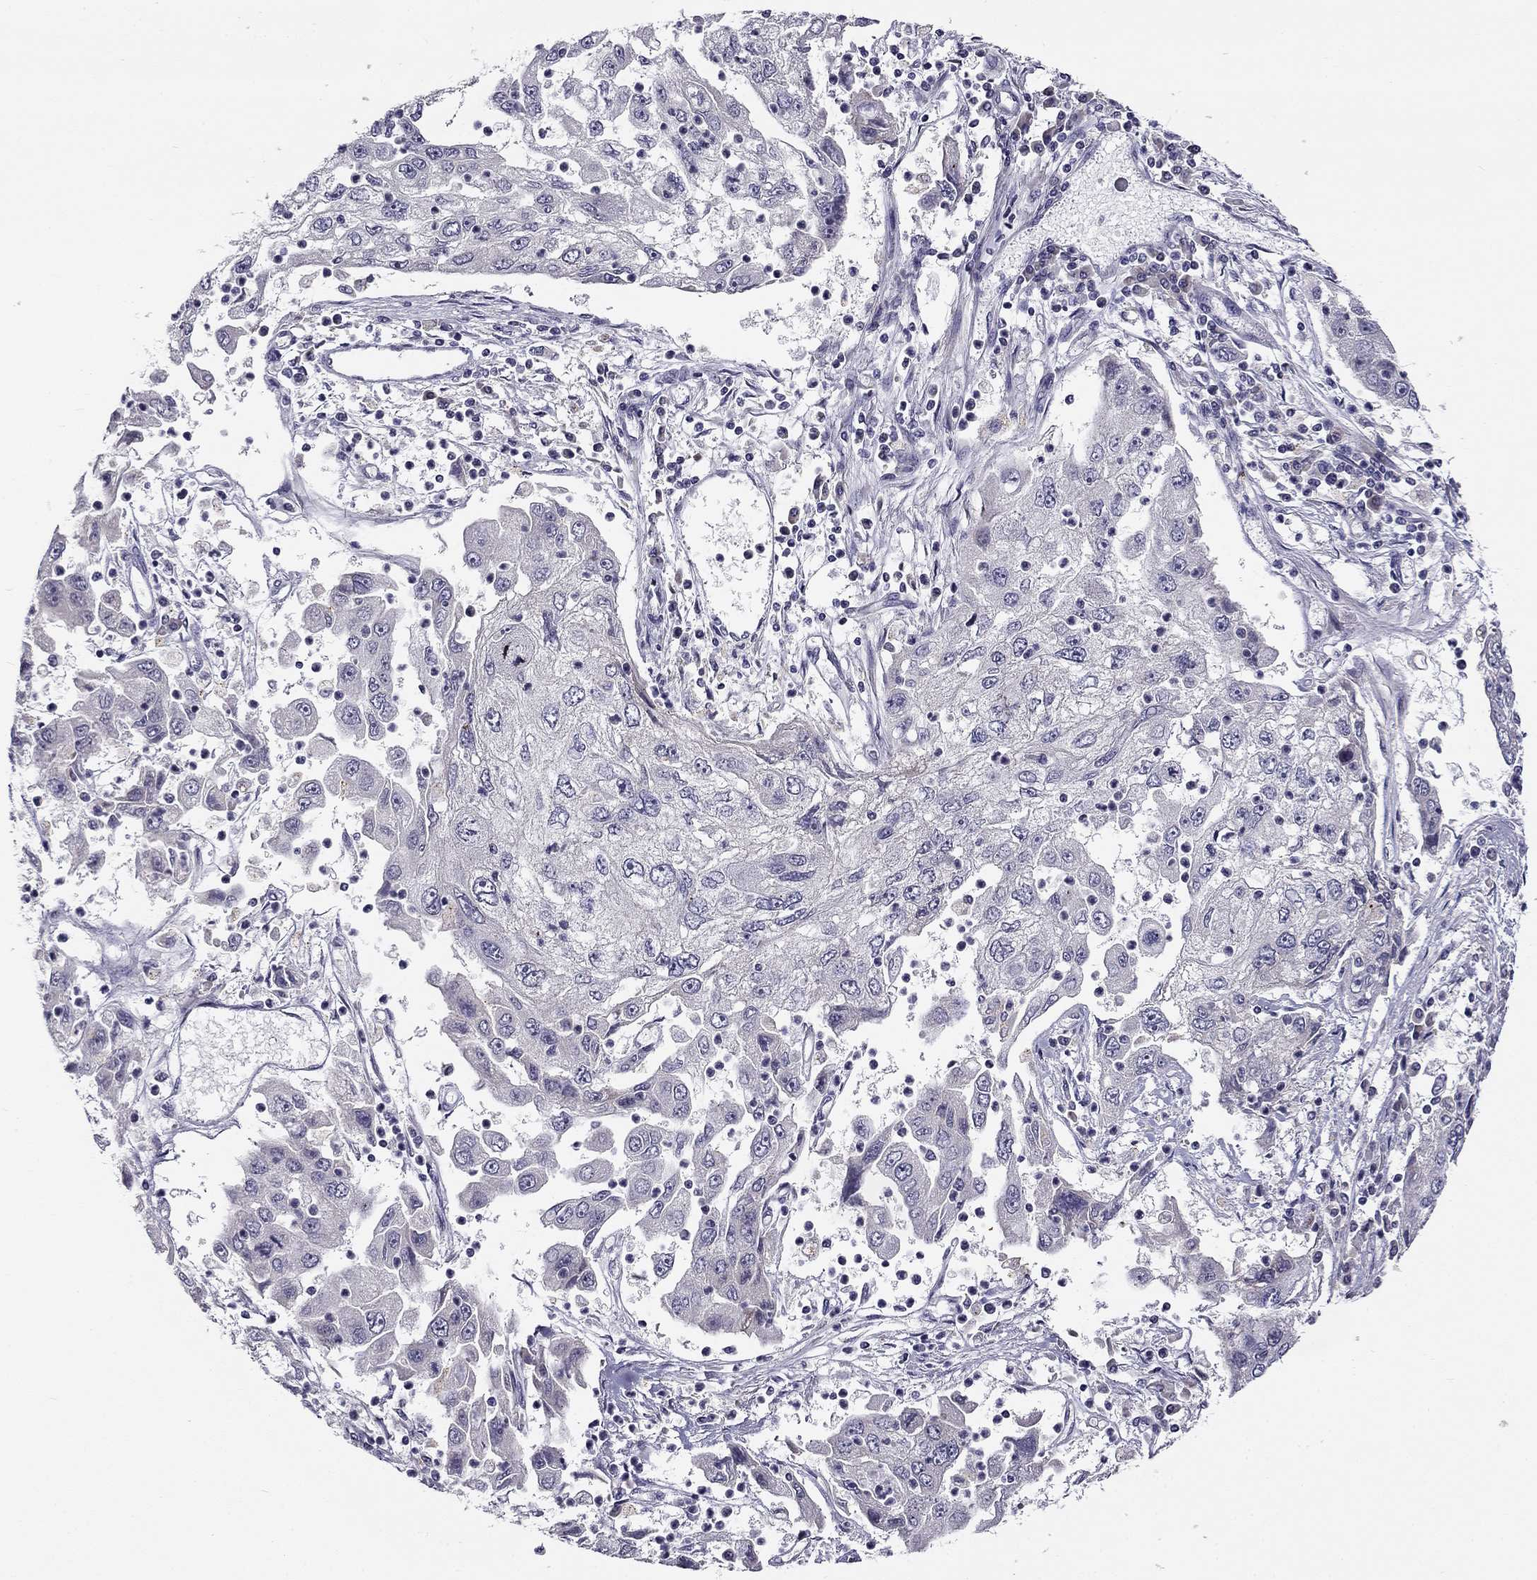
{"staining": {"intensity": "negative", "quantity": "none", "location": "none"}, "tissue": "cervical cancer", "cell_type": "Tumor cells", "image_type": "cancer", "snomed": [{"axis": "morphology", "description": "Squamous cell carcinoma, NOS"}, {"axis": "topography", "description": "Cervix"}], "caption": "Image shows no protein positivity in tumor cells of cervical squamous cell carcinoma tissue.", "gene": "CNR1", "patient": {"sex": "female", "age": 36}}